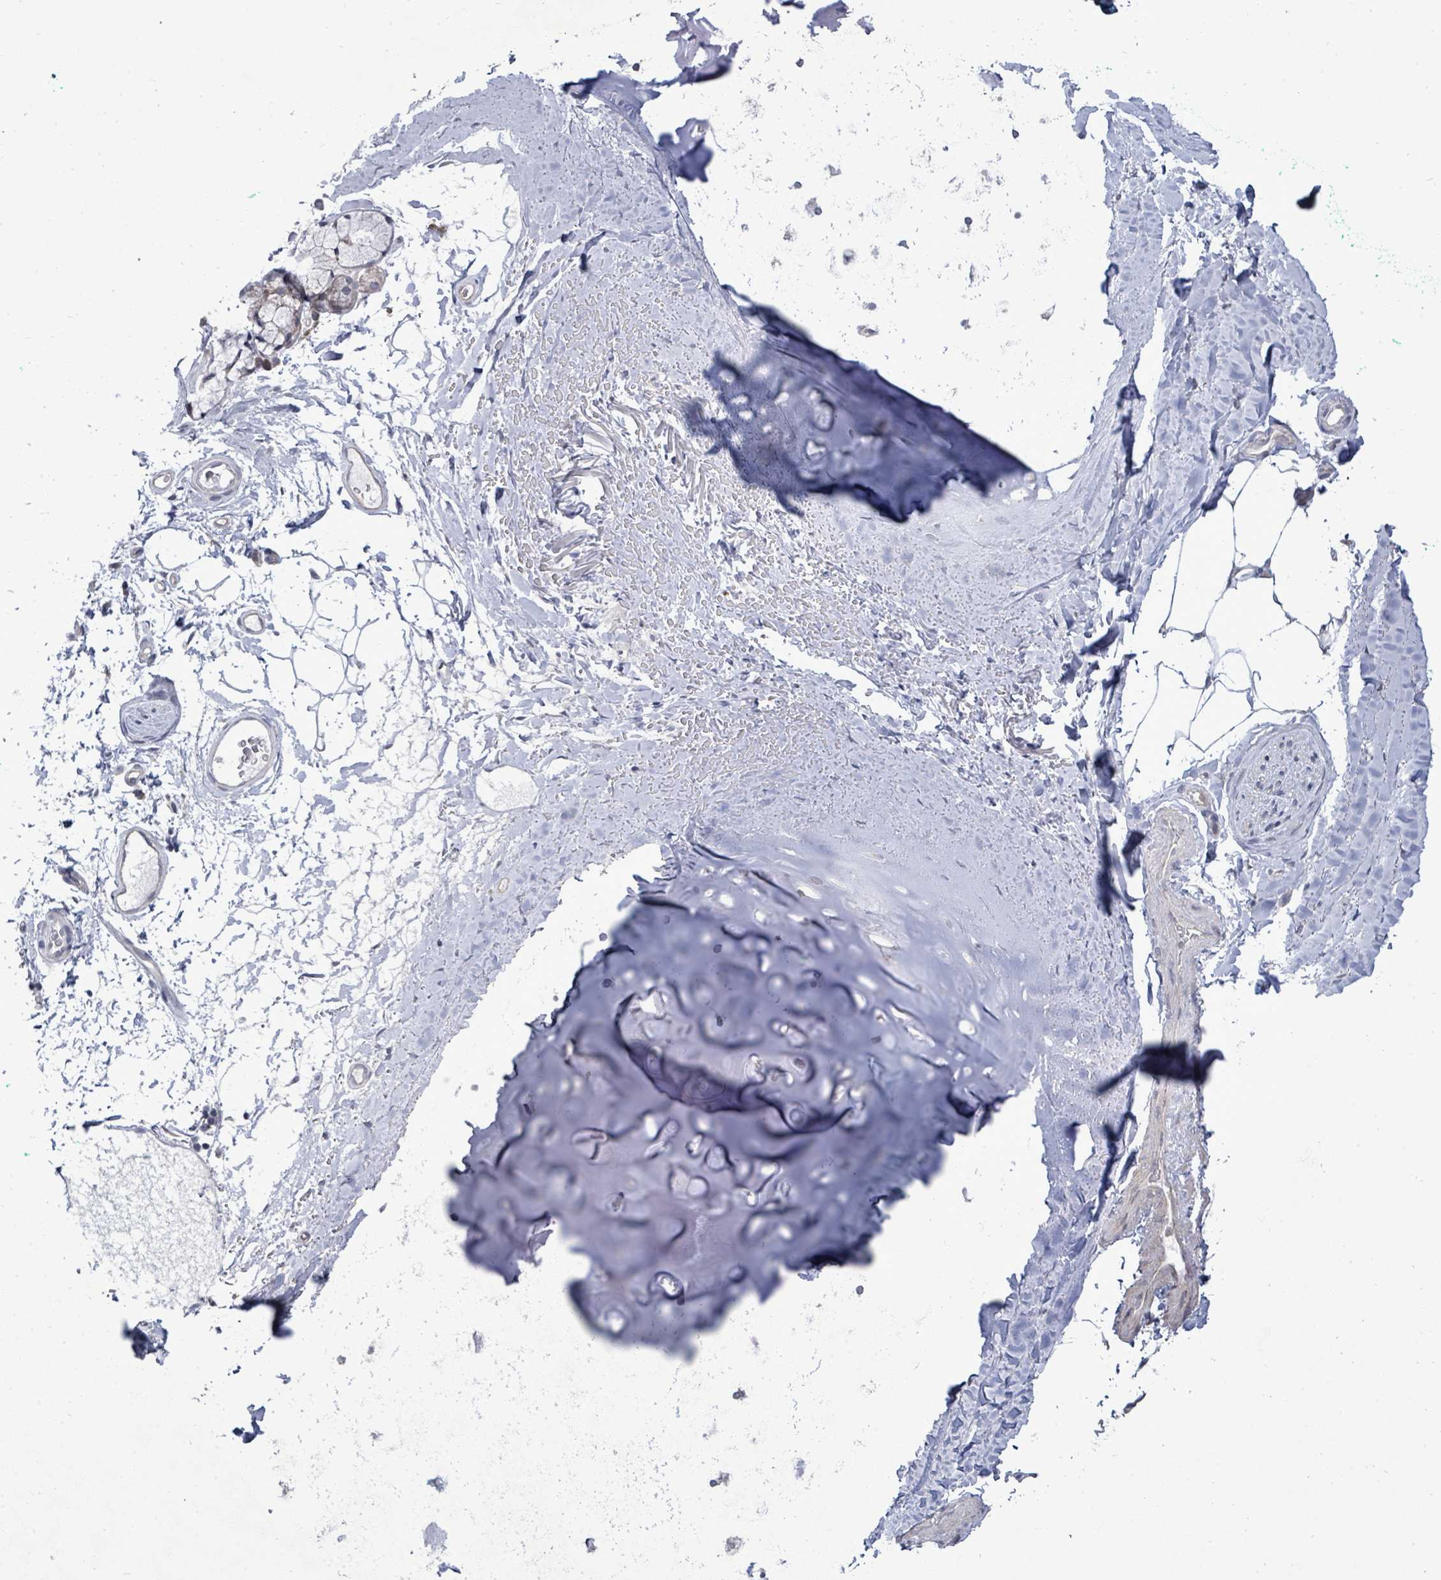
{"staining": {"intensity": "negative", "quantity": "none", "location": "none"}, "tissue": "adipose tissue", "cell_type": "Adipocytes", "image_type": "normal", "snomed": [{"axis": "morphology", "description": "Normal tissue, NOS"}, {"axis": "topography", "description": "Cartilage tissue"}, {"axis": "topography", "description": "Bronchus"}], "caption": "The immunohistochemistry image has no significant staining in adipocytes of adipose tissue.", "gene": "POMGNT2", "patient": {"sex": "female", "age": 72}}